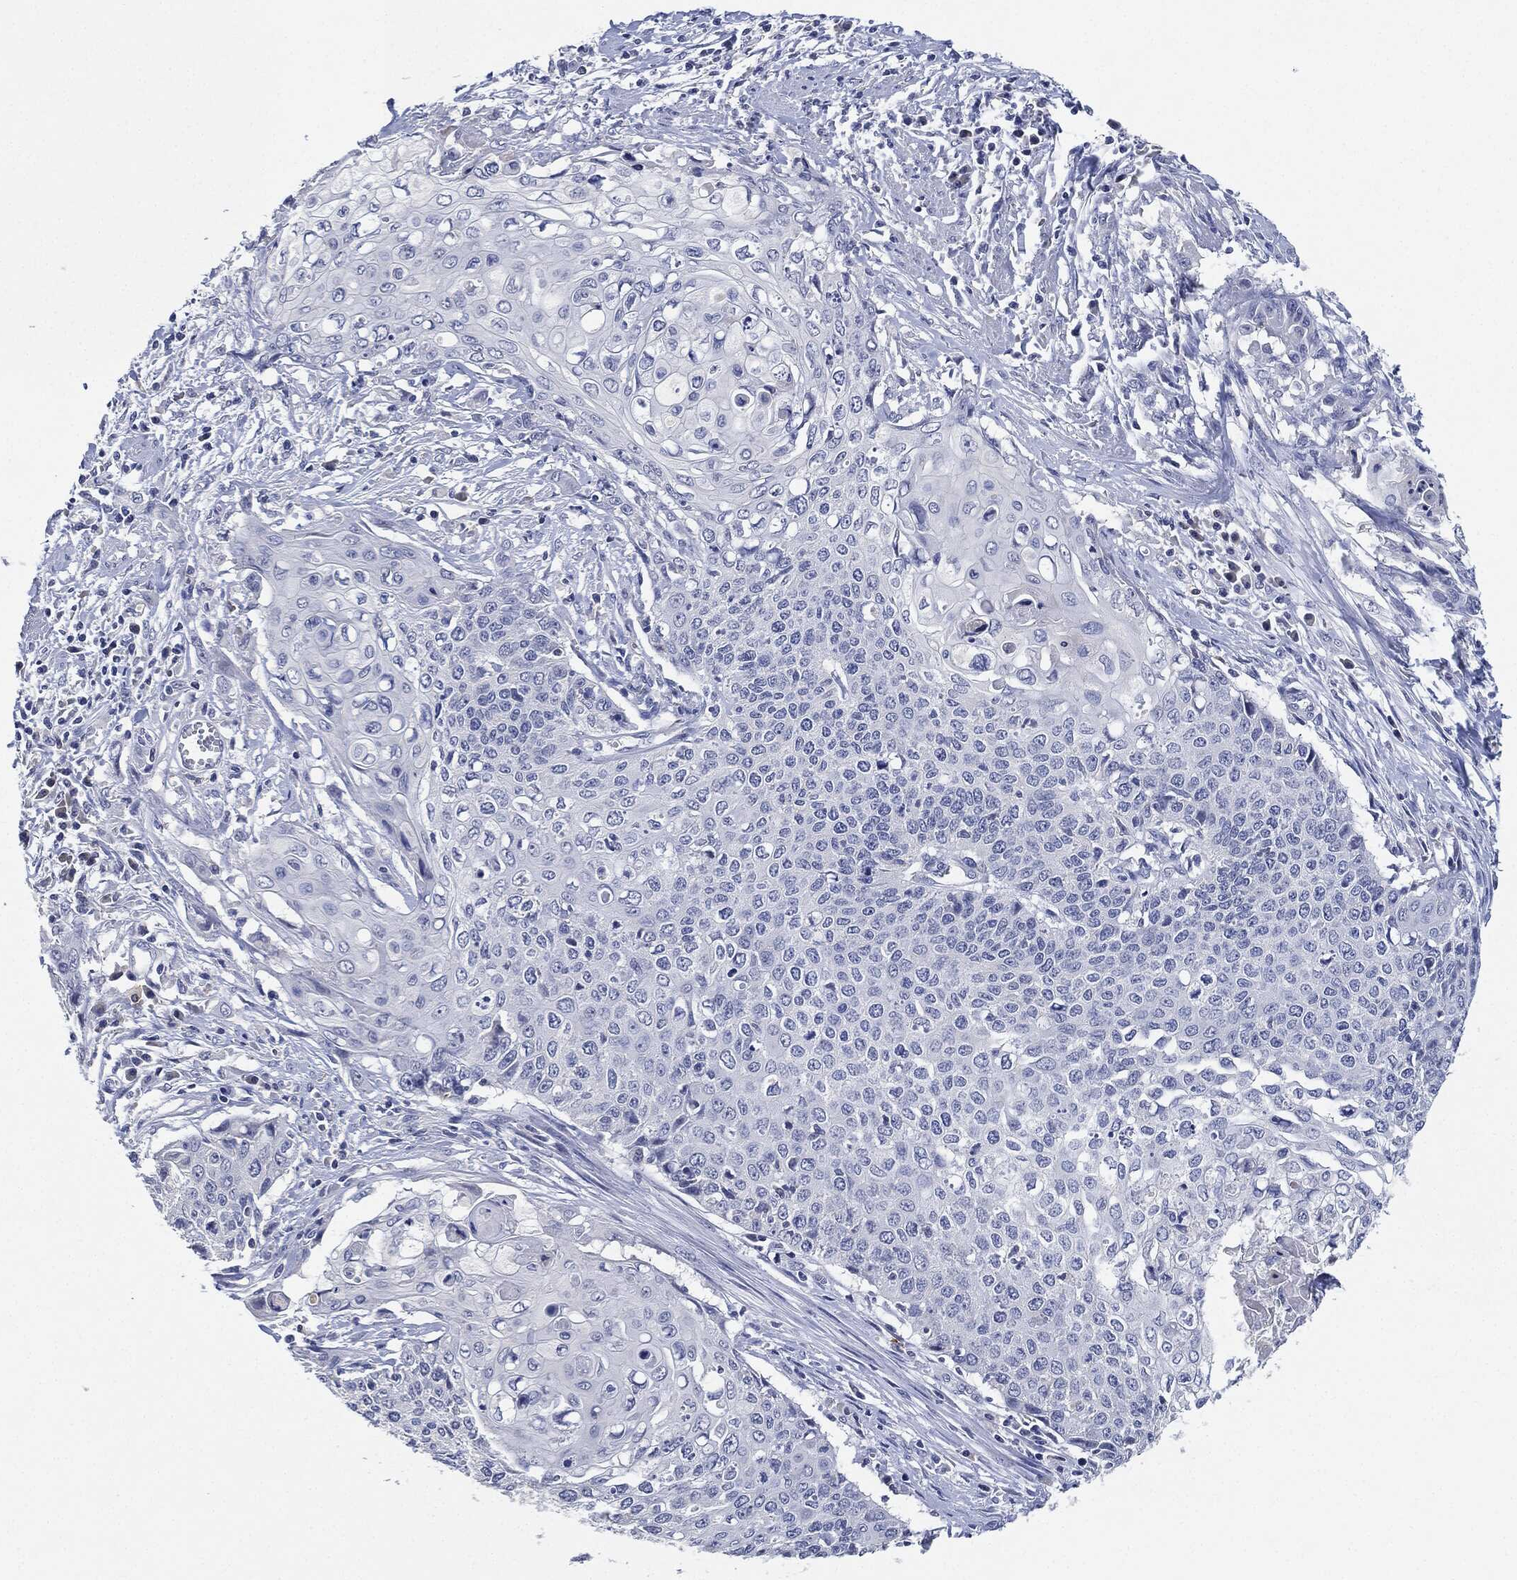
{"staining": {"intensity": "negative", "quantity": "none", "location": "none"}, "tissue": "cervical cancer", "cell_type": "Tumor cells", "image_type": "cancer", "snomed": [{"axis": "morphology", "description": "Squamous cell carcinoma, NOS"}, {"axis": "topography", "description": "Cervix"}], "caption": "Immunohistochemistry (IHC) of cervical cancer displays no expression in tumor cells.", "gene": "NTRK1", "patient": {"sex": "female", "age": 39}}